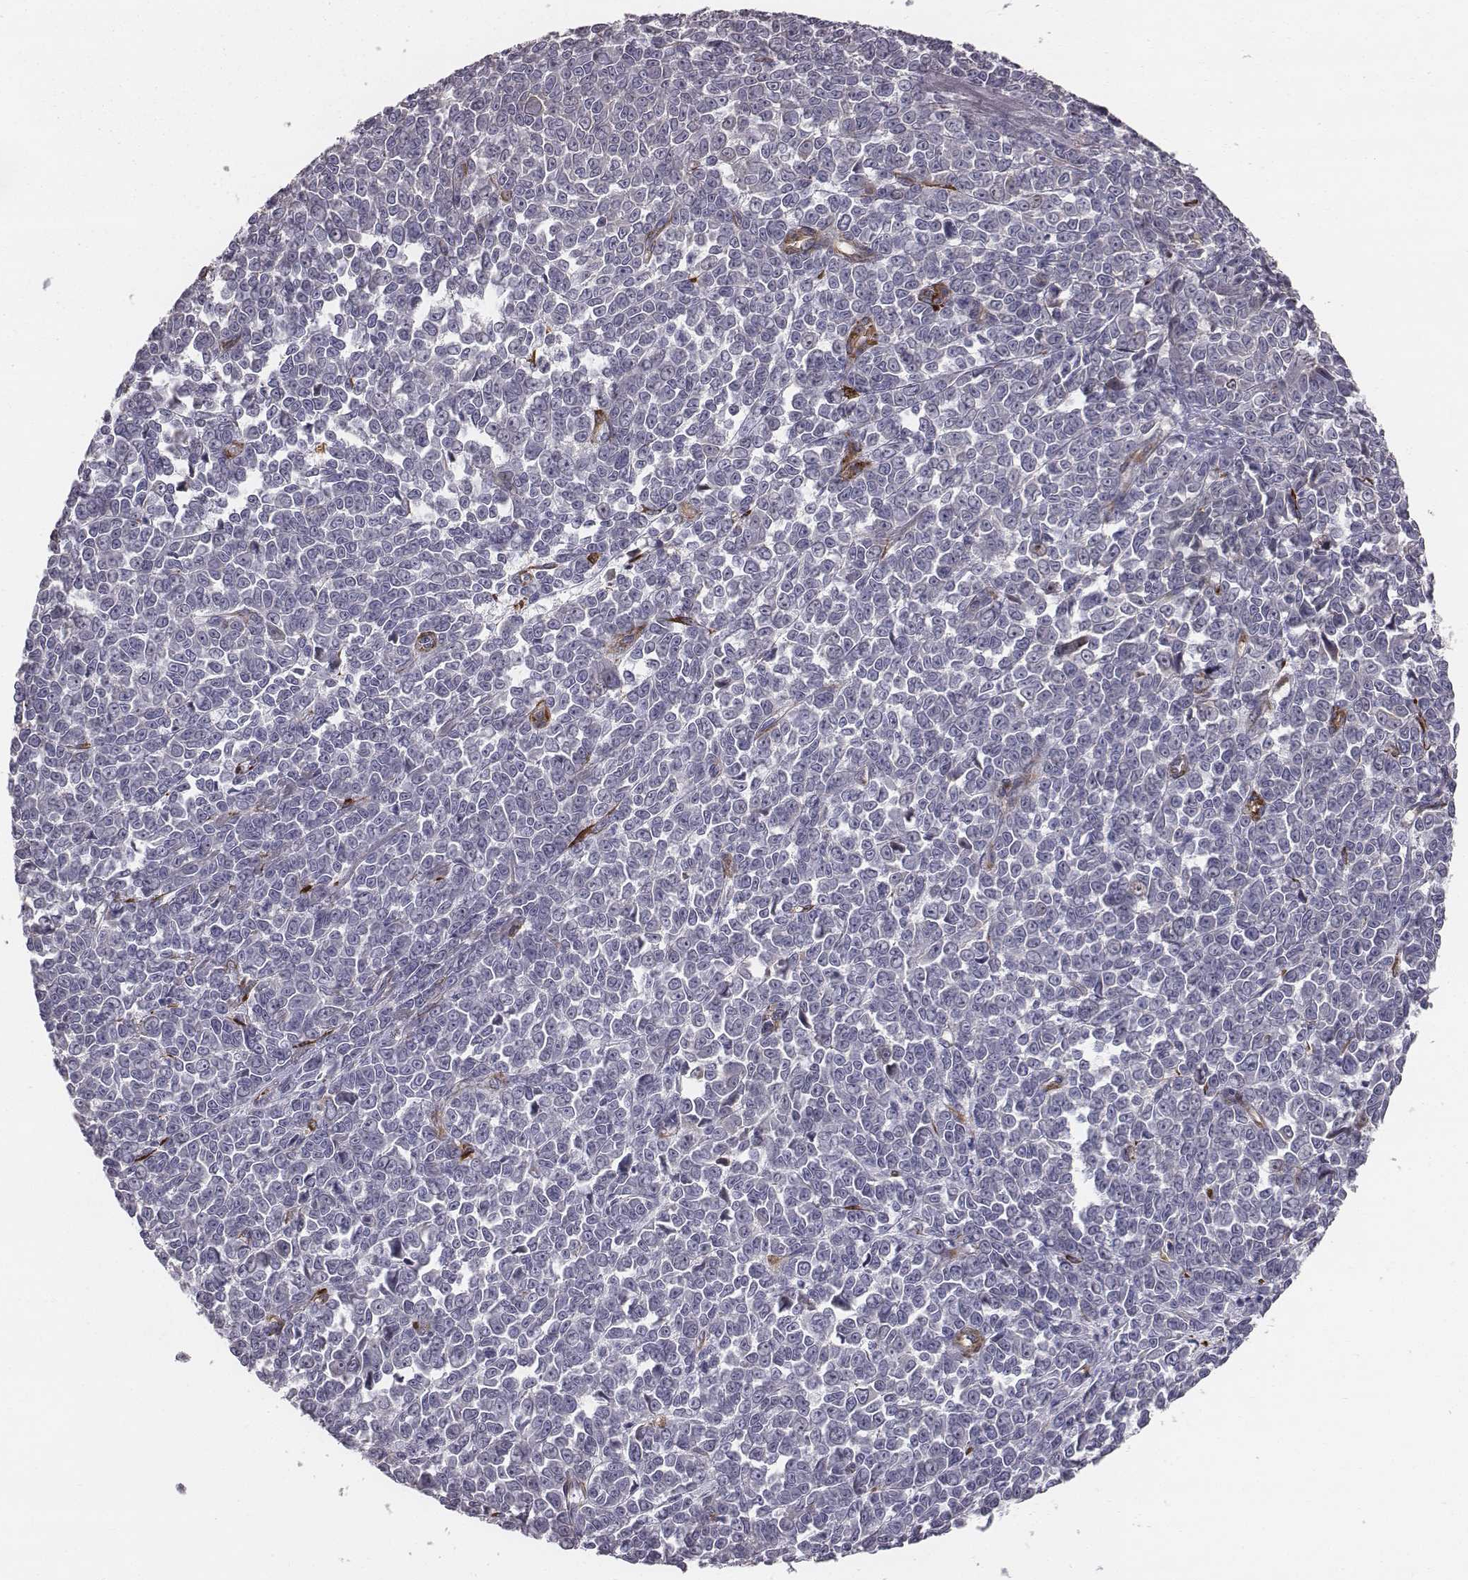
{"staining": {"intensity": "negative", "quantity": "none", "location": "none"}, "tissue": "melanoma", "cell_type": "Tumor cells", "image_type": "cancer", "snomed": [{"axis": "morphology", "description": "Malignant melanoma, NOS"}, {"axis": "topography", "description": "Skin"}], "caption": "Protein analysis of malignant melanoma exhibits no significant positivity in tumor cells.", "gene": "PRKCZ", "patient": {"sex": "female", "age": 95}}